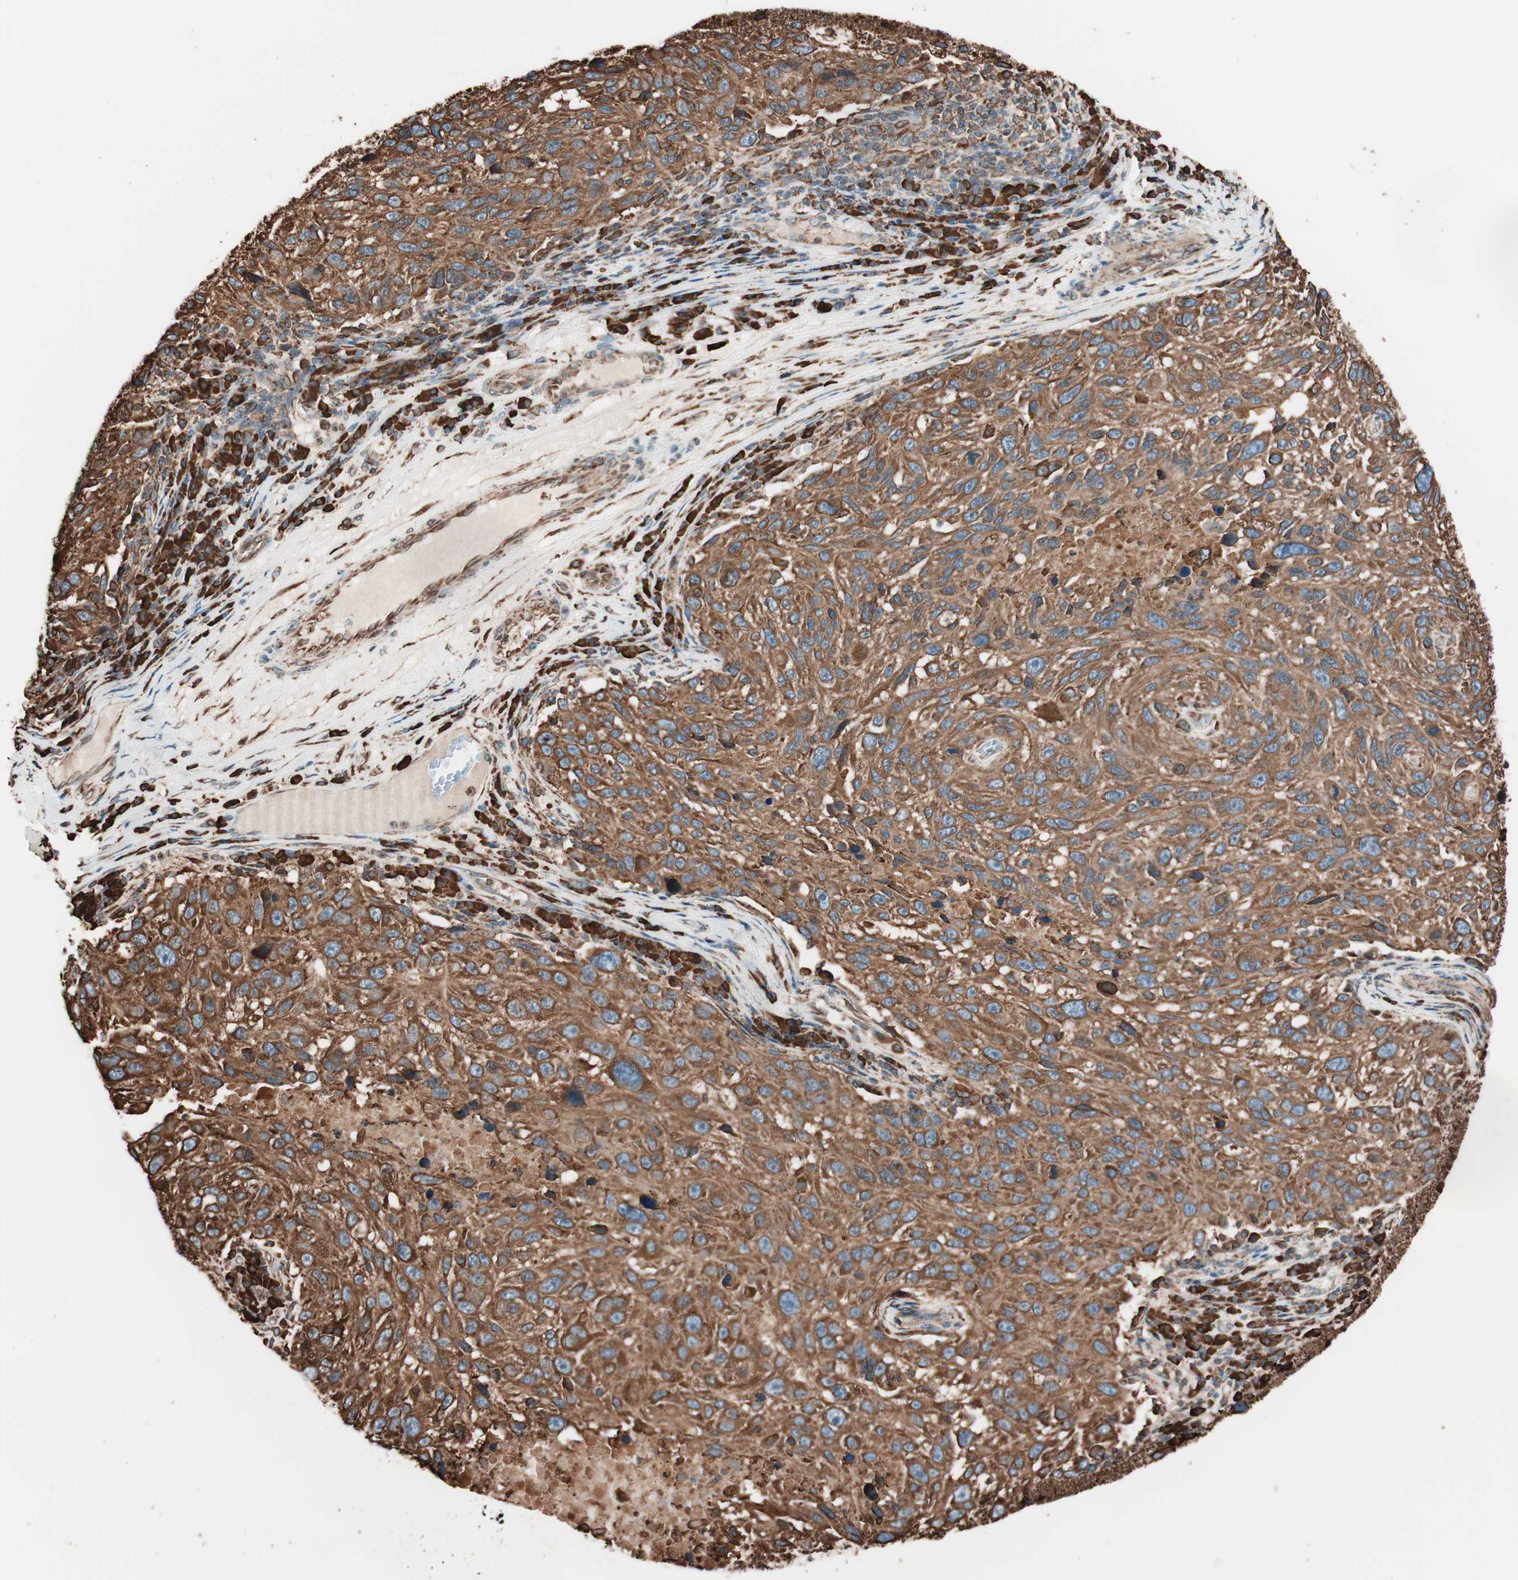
{"staining": {"intensity": "strong", "quantity": ">75%", "location": "cytoplasmic/membranous"}, "tissue": "melanoma", "cell_type": "Tumor cells", "image_type": "cancer", "snomed": [{"axis": "morphology", "description": "Malignant melanoma, NOS"}, {"axis": "topography", "description": "Skin"}], "caption": "Immunohistochemistry (IHC) of human melanoma displays high levels of strong cytoplasmic/membranous staining in about >75% of tumor cells.", "gene": "VEGFA", "patient": {"sex": "male", "age": 53}}